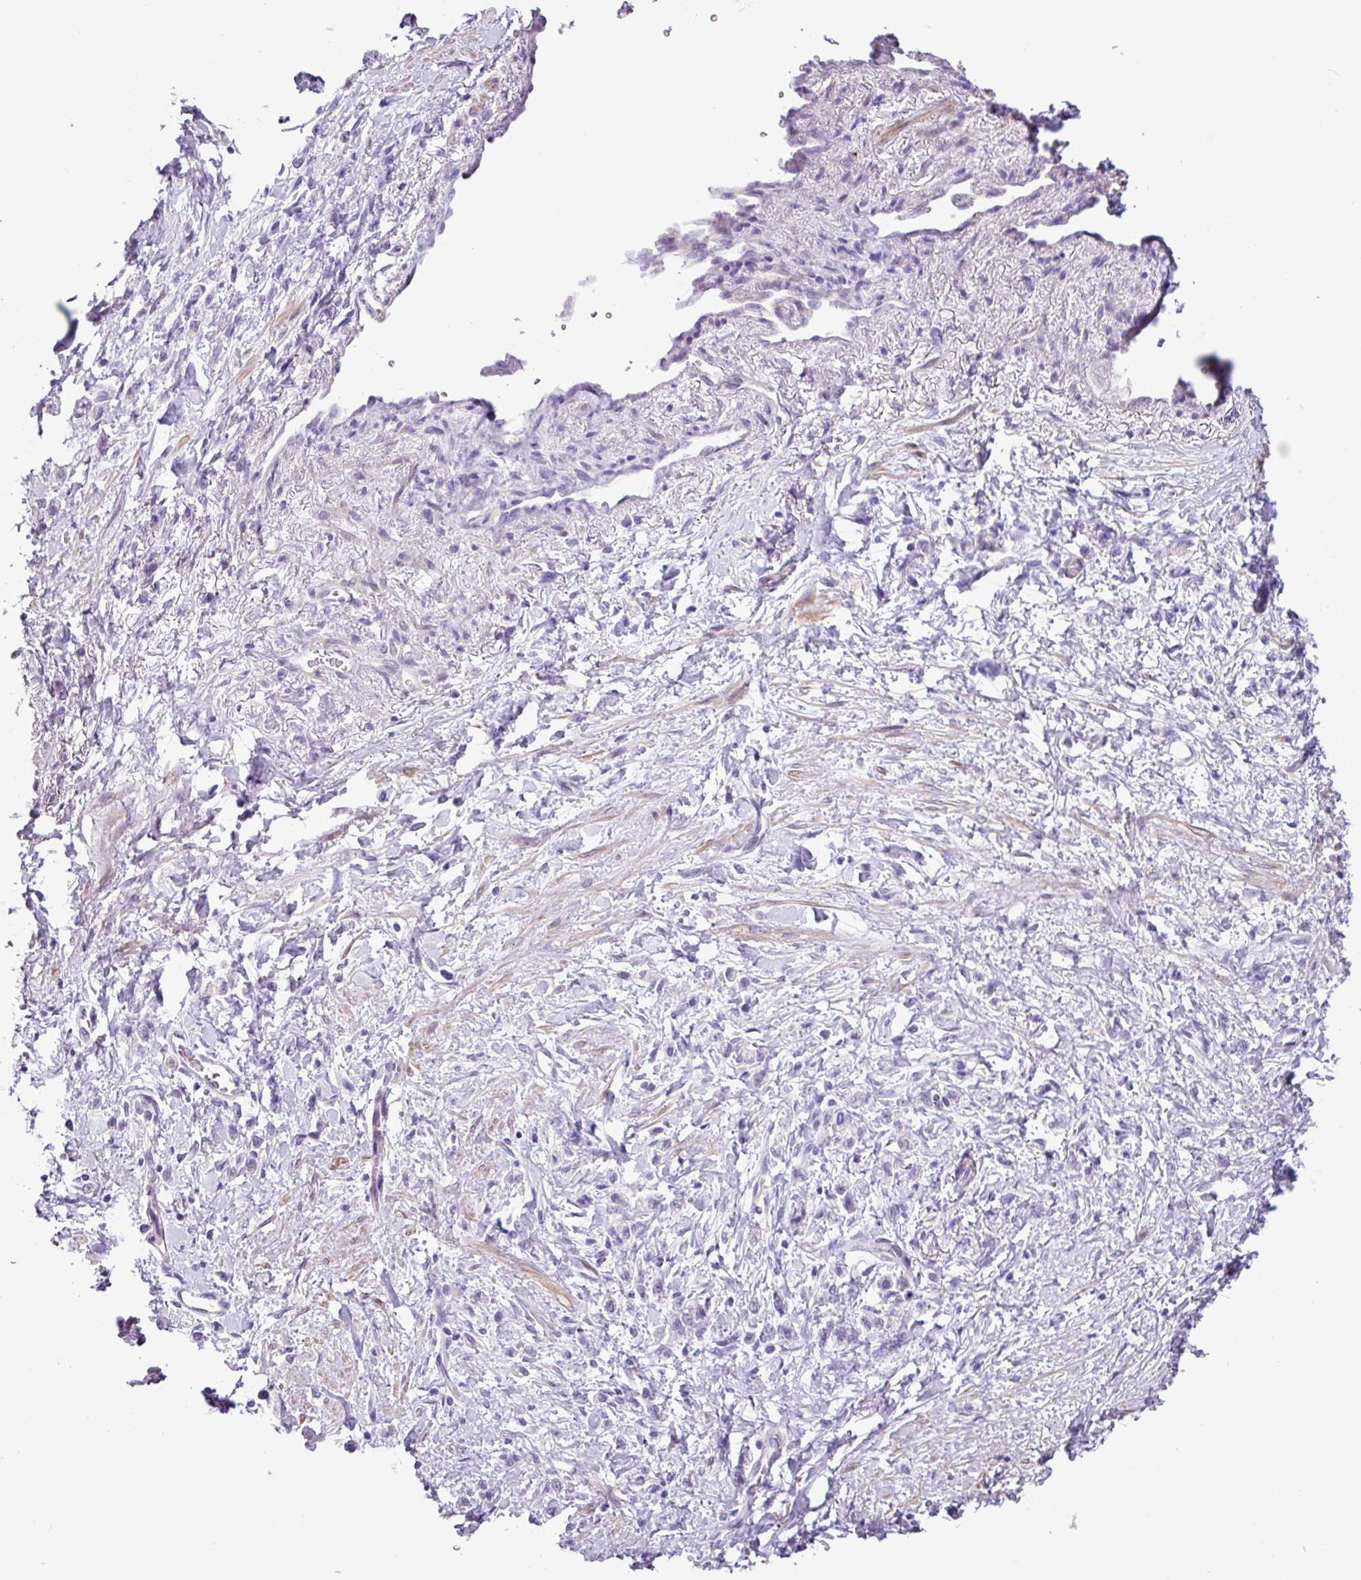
{"staining": {"intensity": "negative", "quantity": "none", "location": "none"}, "tissue": "stomach cancer", "cell_type": "Tumor cells", "image_type": "cancer", "snomed": [{"axis": "morphology", "description": "Adenocarcinoma, NOS"}, {"axis": "topography", "description": "Stomach"}], "caption": "Stomach adenocarcinoma was stained to show a protein in brown. There is no significant expression in tumor cells.", "gene": "OTX1", "patient": {"sex": "male", "age": 77}}